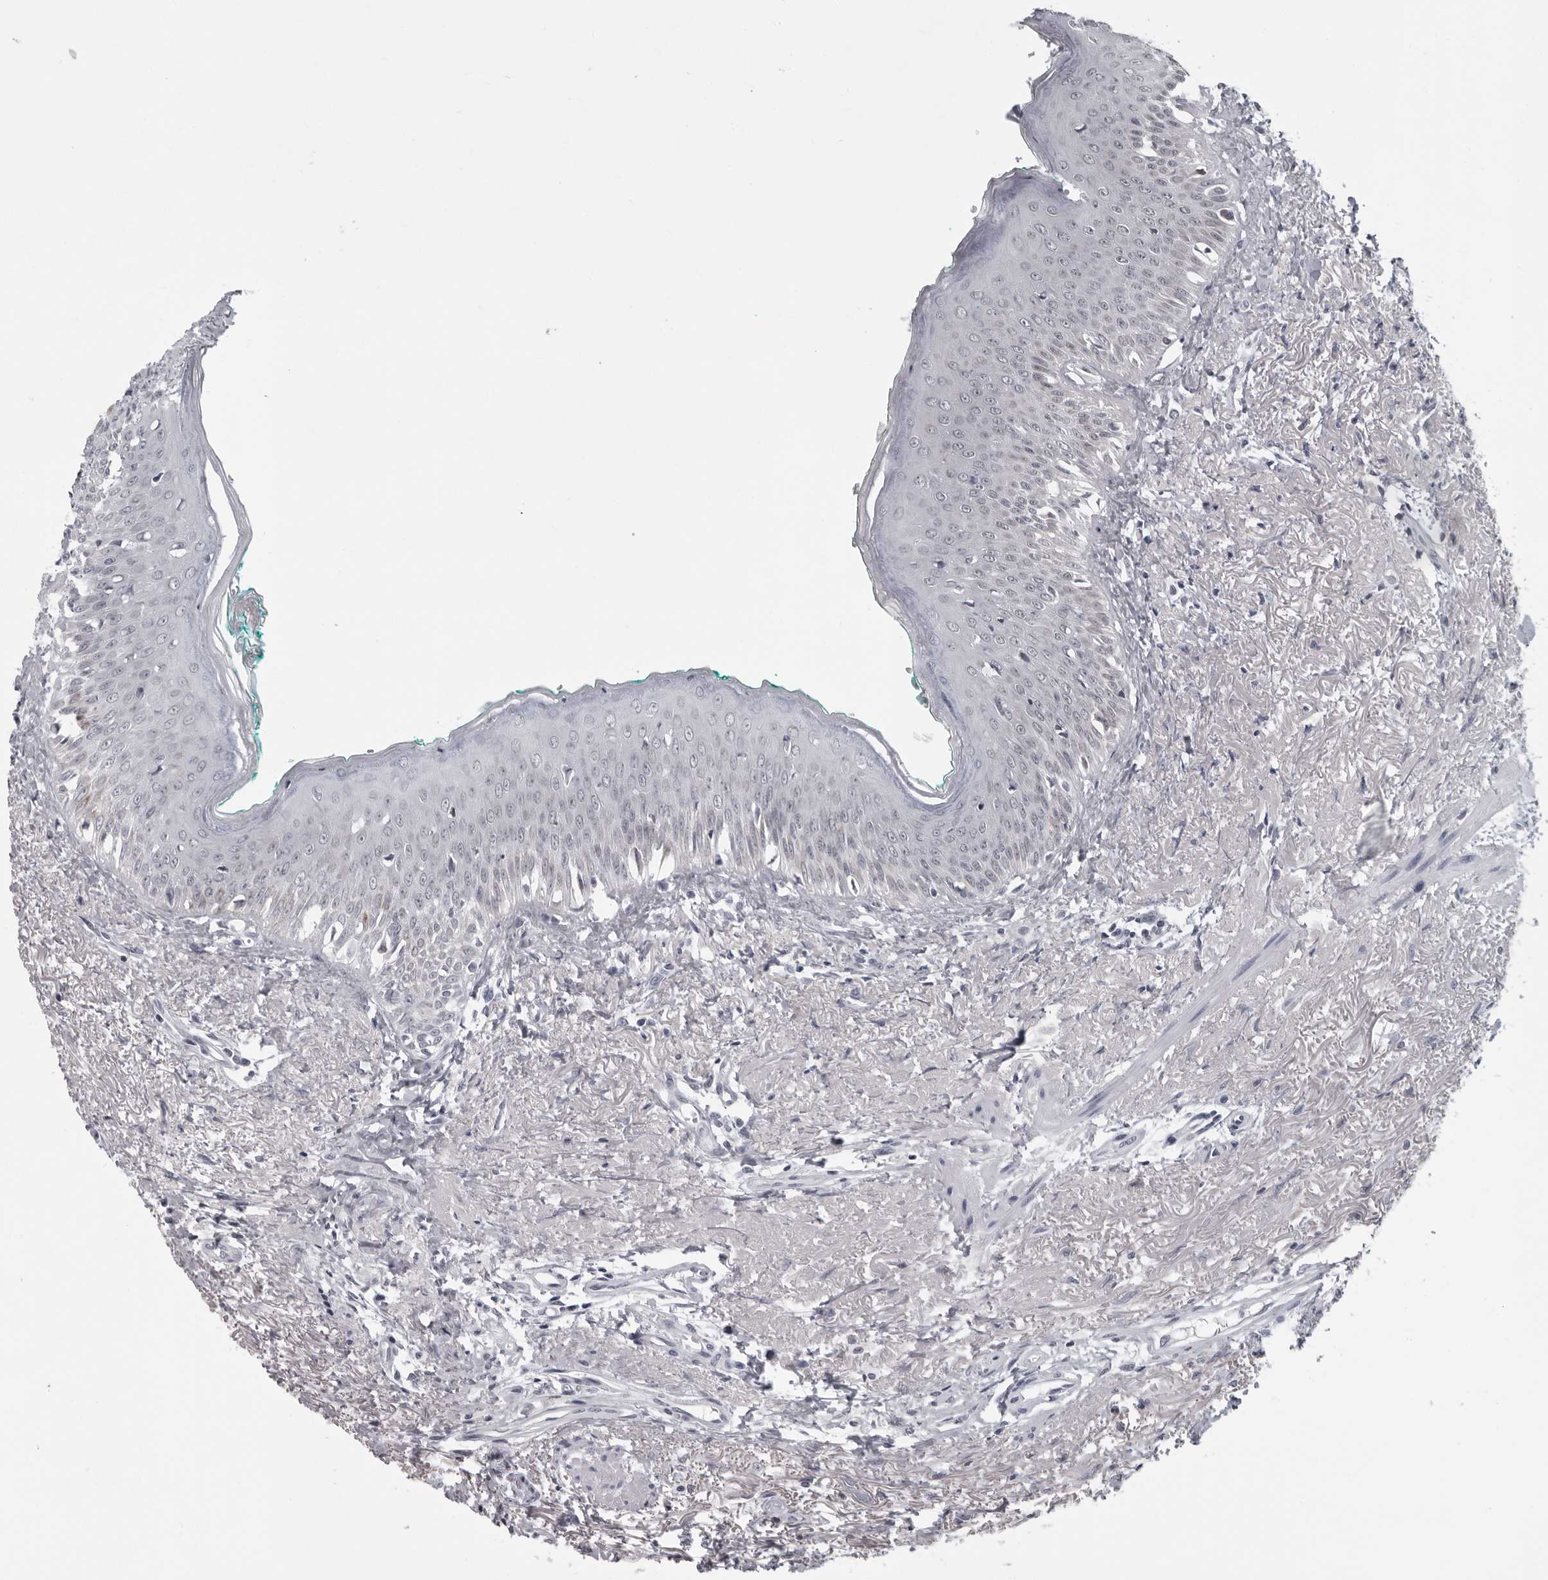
{"staining": {"intensity": "negative", "quantity": "none", "location": "none"}, "tissue": "oral mucosa", "cell_type": "Squamous epithelial cells", "image_type": "normal", "snomed": [{"axis": "morphology", "description": "Normal tissue, NOS"}, {"axis": "topography", "description": "Oral tissue"}], "caption": "There is no significant positivity in squamous epithelial cells of oral mucosa. (Stains: DAB immunohistochemistry with hematoxylin counter stain, Microscopy: brightfield microscopy at high magnification).", "gene": "LZIC", "patient": {"sex": "female", "age": 70}}